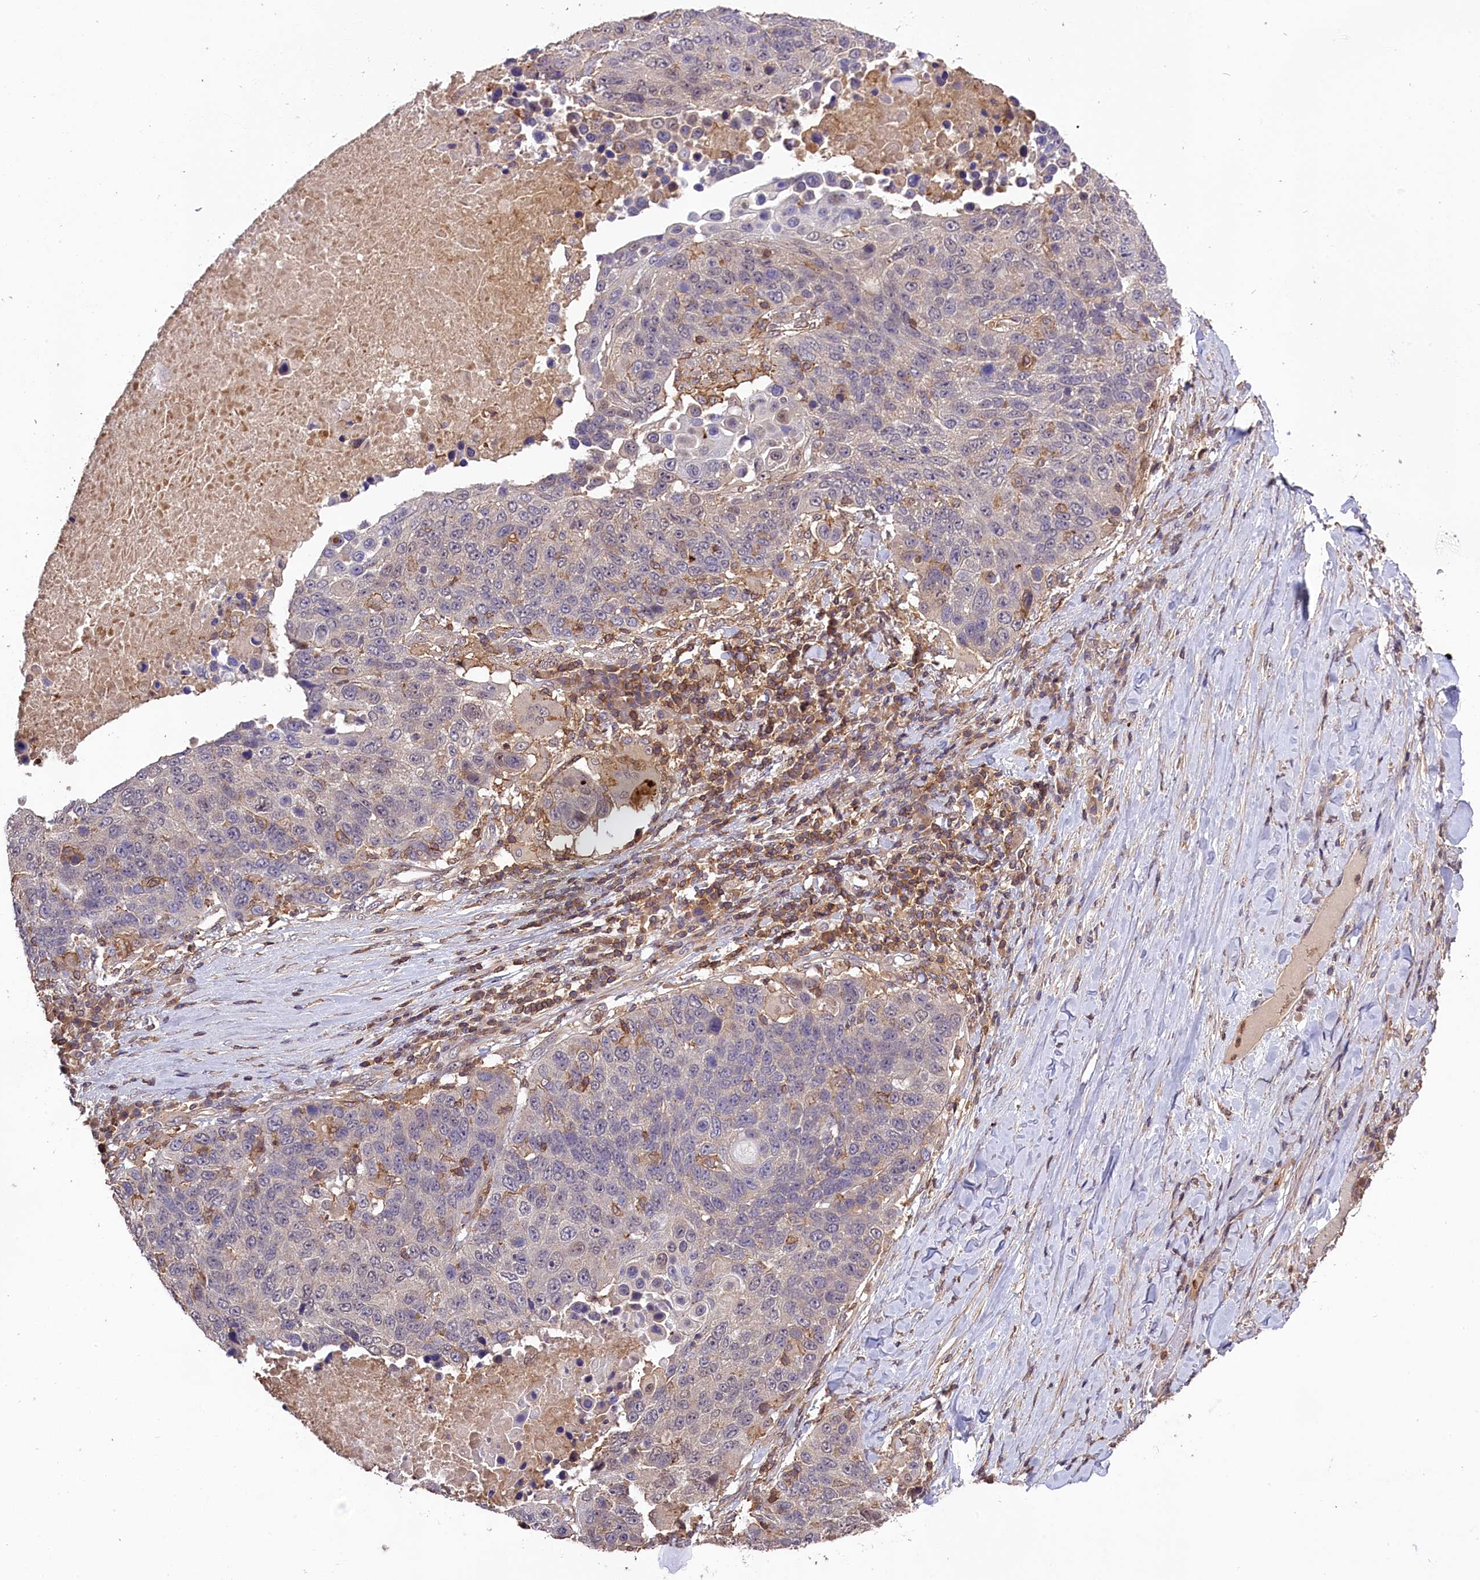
{"staining": {"intensity": "negative", "quantity": "none", "location": "none"}, "tissue": "lung cancer", "cell_type": "Tumor cells", "image_type": "cancer", "snomed": [{"axis": "morphology", "description": "Normal tissue, NOS"}, {"axis": "morphology", "description": "Squamous cell carcinoma, NOS"}, {"axis": "topography", "description": "Lymph node"}, {"axis": "topography", "description": "Lung"}], "caption": "Human lung cancer stained for a protein using immunohistochemistry shows no expression in tumor cells.", "gene": "SKIDA1", "patient": {"sex": "male", "age": 66}}